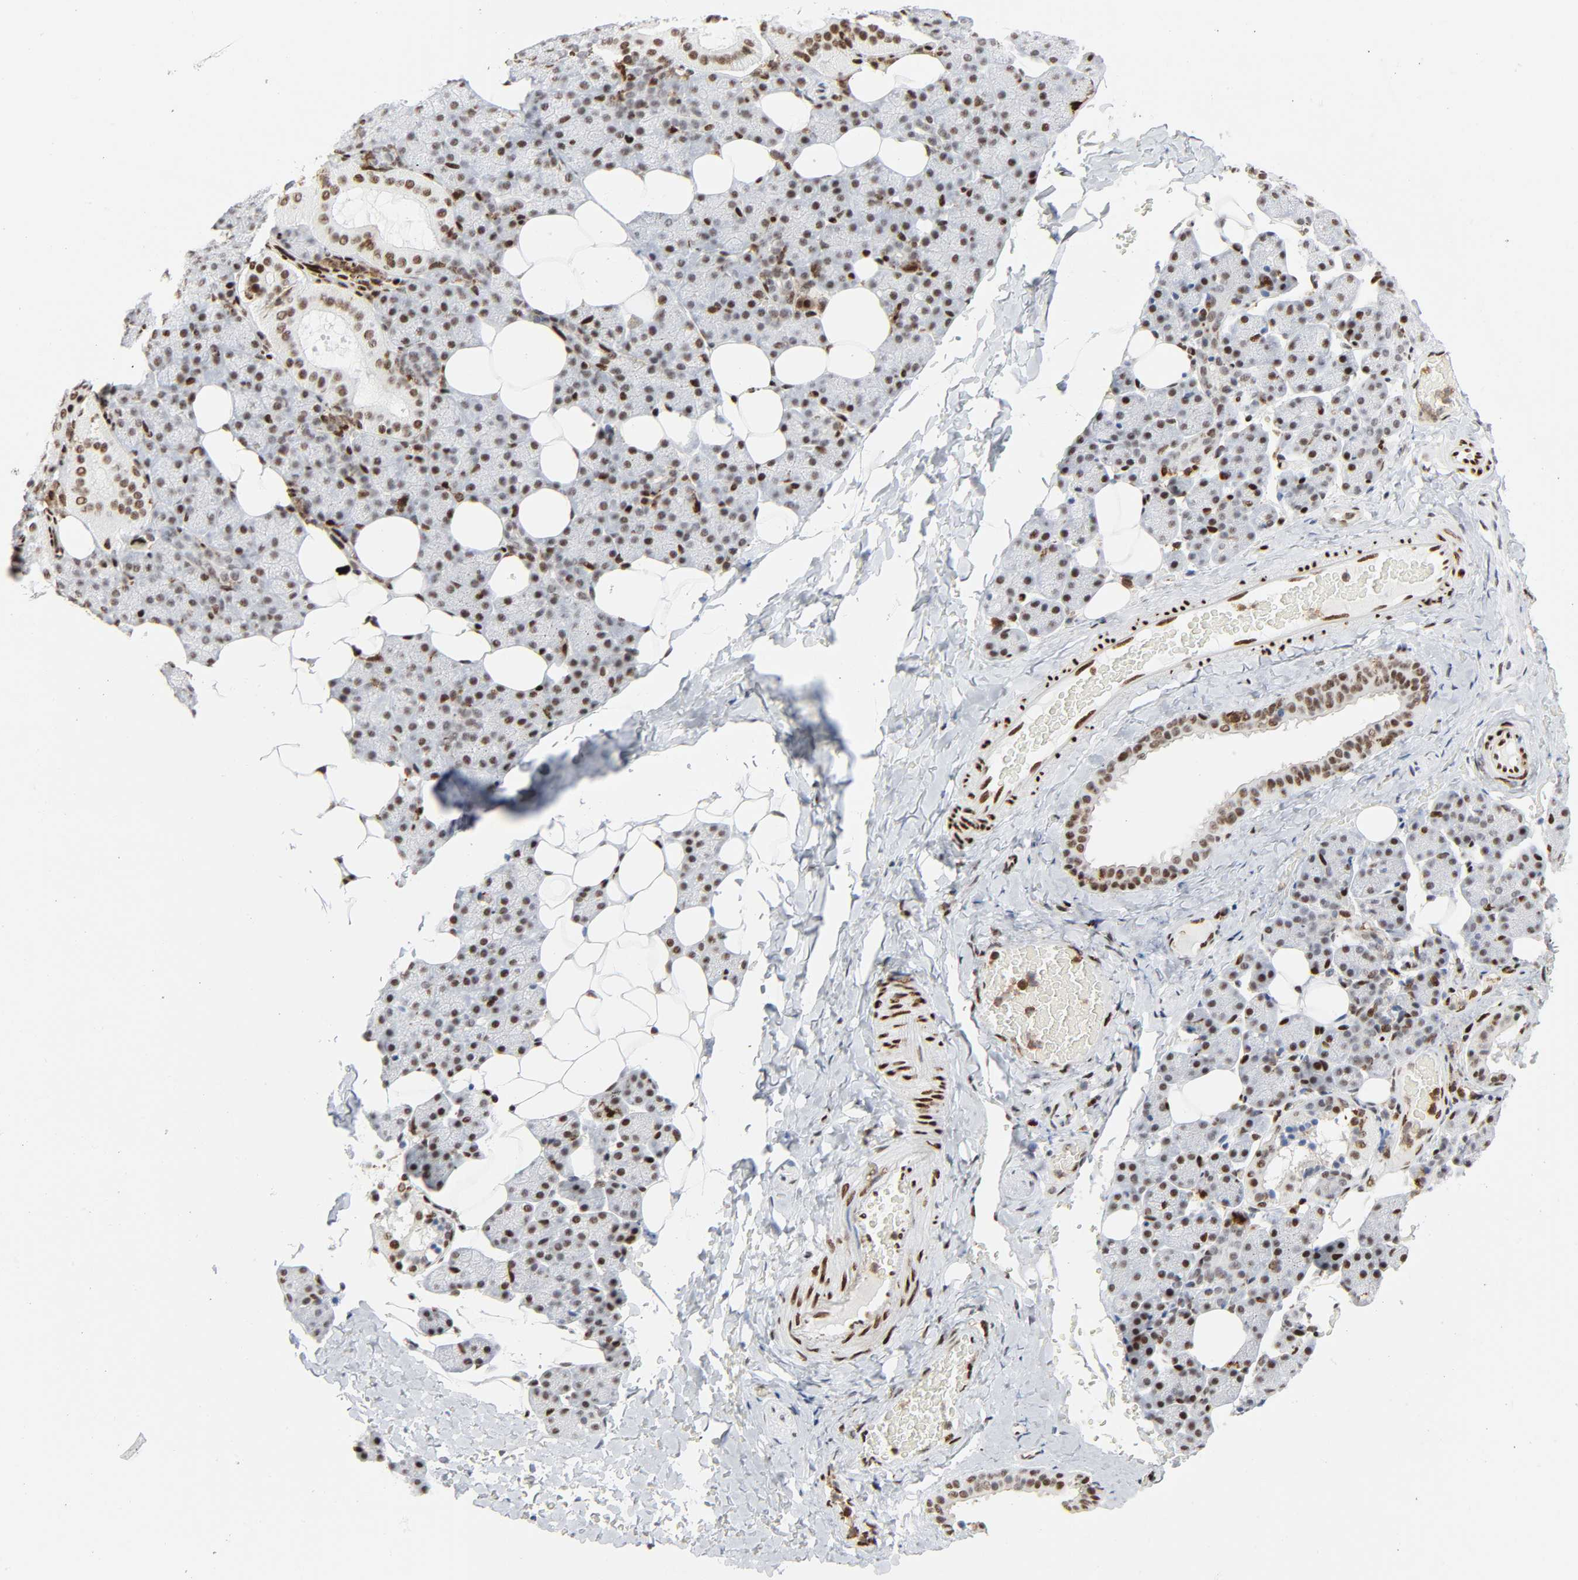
{"staining": {"intensity": "moderate", "quantity": ">75%", "location": "nuclear"}, "tissue": "salivary gland", "cell_type": "Glandular cells", "image_type": "normal", "snomed": [{"axis": "morphology", "description": "Normal tissue, NOS"}, {"axis": "topography", "description": "Lymph node"}, {"axis": "topography", "description": "Salivary gland"}], "caption": "Salivary gland stained for a protein demonstrates moderate nuclear positivity in glandular cells. The staining was performed using DAB (3,3'-diaminobenzidine) to visualize the protein expression in brown, while the nuclei were stained in blue with hematoxylin (Magnification: 20x).", "gene": "WAS", "patient": {"sex": "male", "age": 8}}